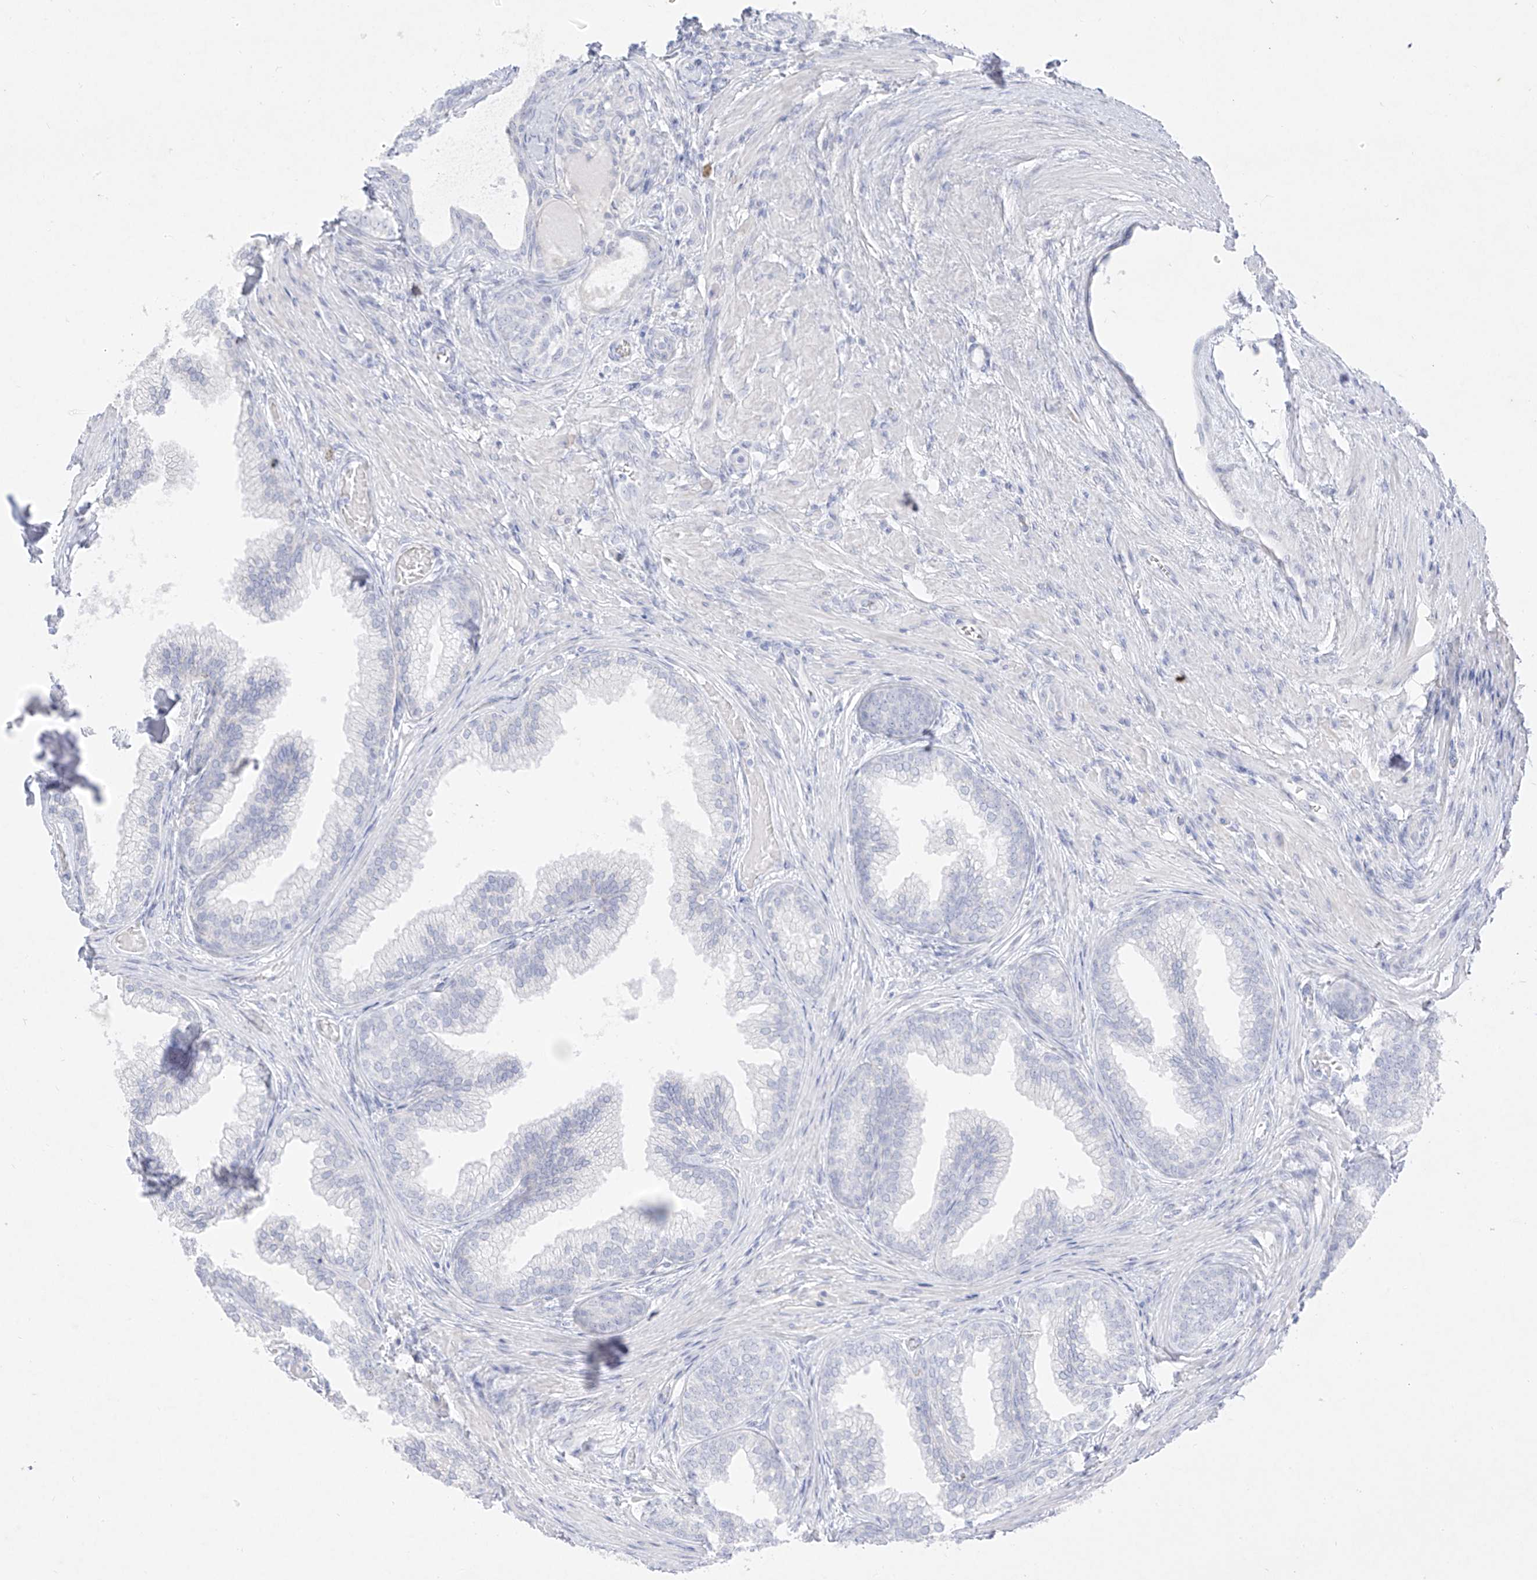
{"staining": {"intensity": "moderate", "quantity": "25%-75%", "location": "cytoplasmic/membranous"}, "tissue": "prostate", "cell_type": "Glandular cells", "image_type": "normal", "snomed": [{"axis": "morphology", "description": "Normal tissue, NOS"}, {"axis": "topography", "description": "Prostate"}], "caption": "Glandular cells reveal medium levels of moderate cytoplasmic/membranous staining in about 25%-75% of cells in normal human prostate.", "gene": "TGM4", "patient": {"sex": "male", "age": 76}}